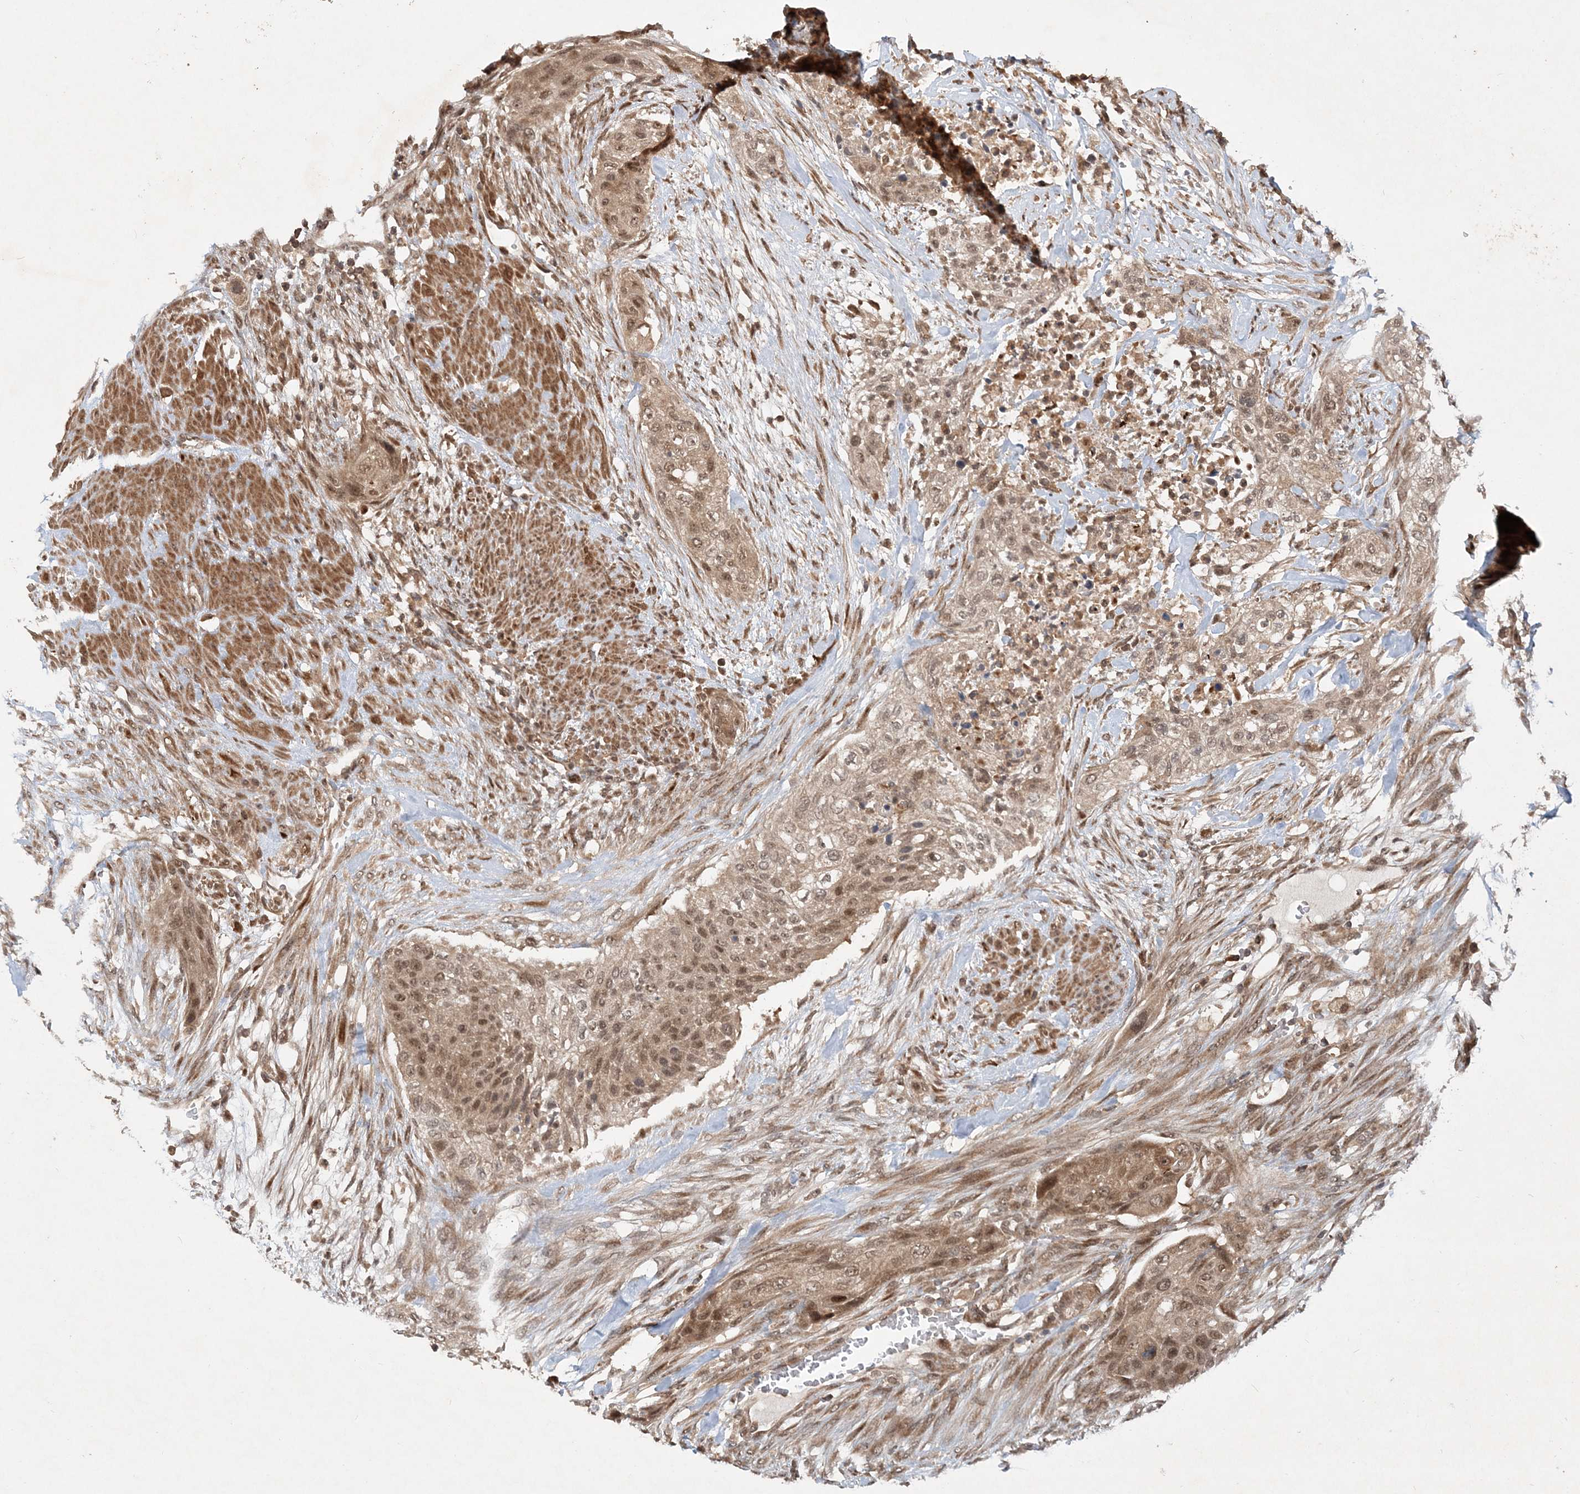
{"staining": {"intensity": "moderate", "quantity": ">75%", "location": "nuclear"}, "tissue": "urothelial cancer", "cell_type": "Tumor cells", "image_type": "cancer", "snomed": [{"axis": "morphology", "description": "Urothelial carcinoma, High grade"}, {"axis": "topography", "description": "Urinary bladder"}], "caption": "Brown immunohistochemical staining in urothelial cancer shows moderate nuclear positivity in about >75% of tumor cells. (IHC, brightfield microscopy, high magnification).", "gene": "UBR3", "patient": {"sex": "male", "age": 35}}